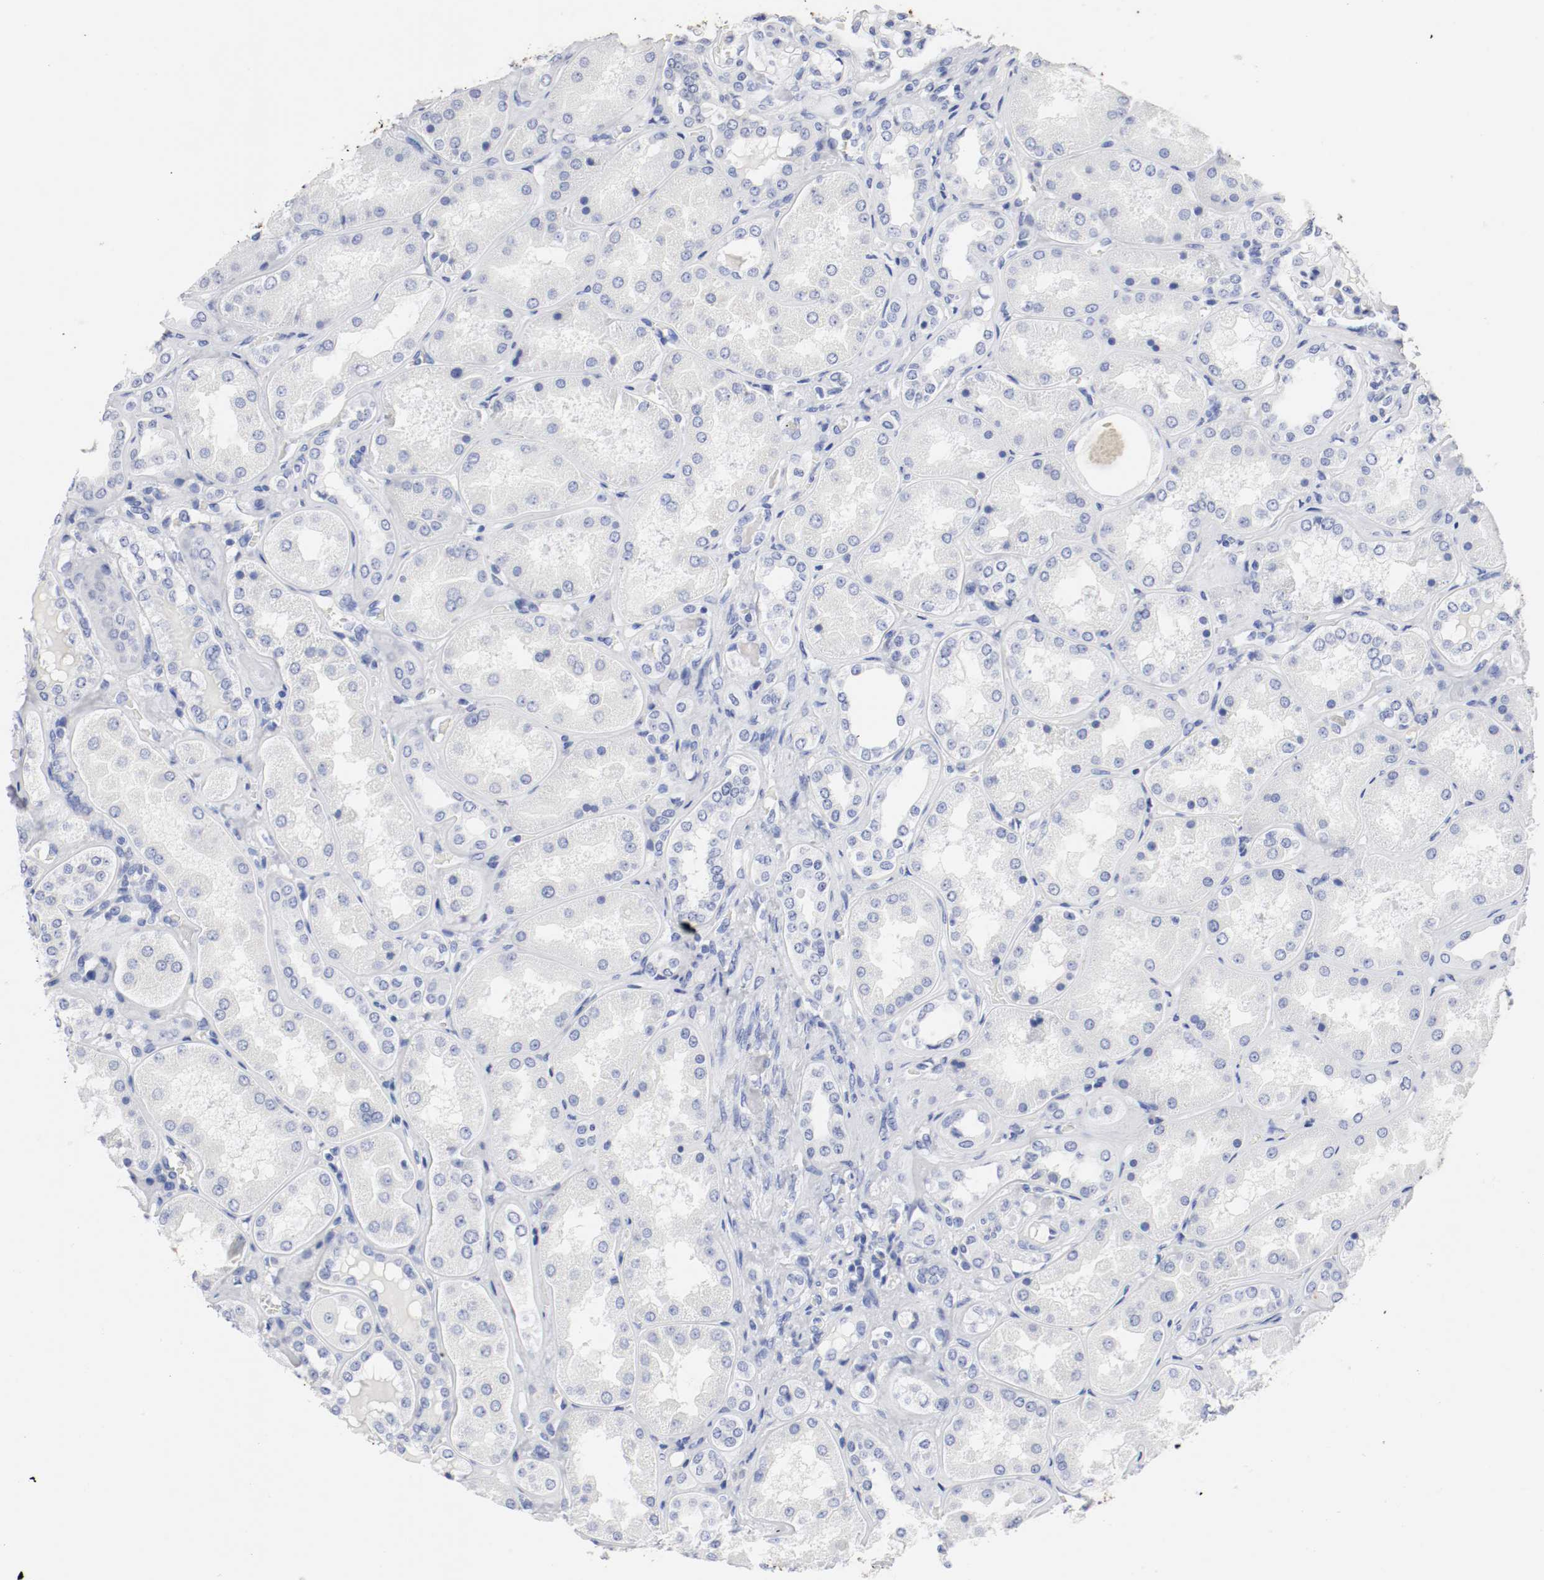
{"staining": {"intensity": "negative", "quantity": "none", "location": "none"}, "tissue": "kidney", "cell_type": "Cells in glomeruli", "image_type": "normal", "snomed": [{"axis": "morphology", "description": "Normal tissue, NOS"}, {"axis": "topography", "description": "Kidney"}], "caption": "High magnification brightfield microscopy of normal kidney stained with DAB (3,3'-diaminobenzidine) (brown) and counterstained with hematoxylin (blue): cells in glomeruli show no significant expression. The staining is performed using DAB (3,3'-diaminobenzidine) brown chromogen with nuclei counter-stained in using hematoxylin.", "gene": "GAD1", "patient": {"sex": "female", "age": 56}}